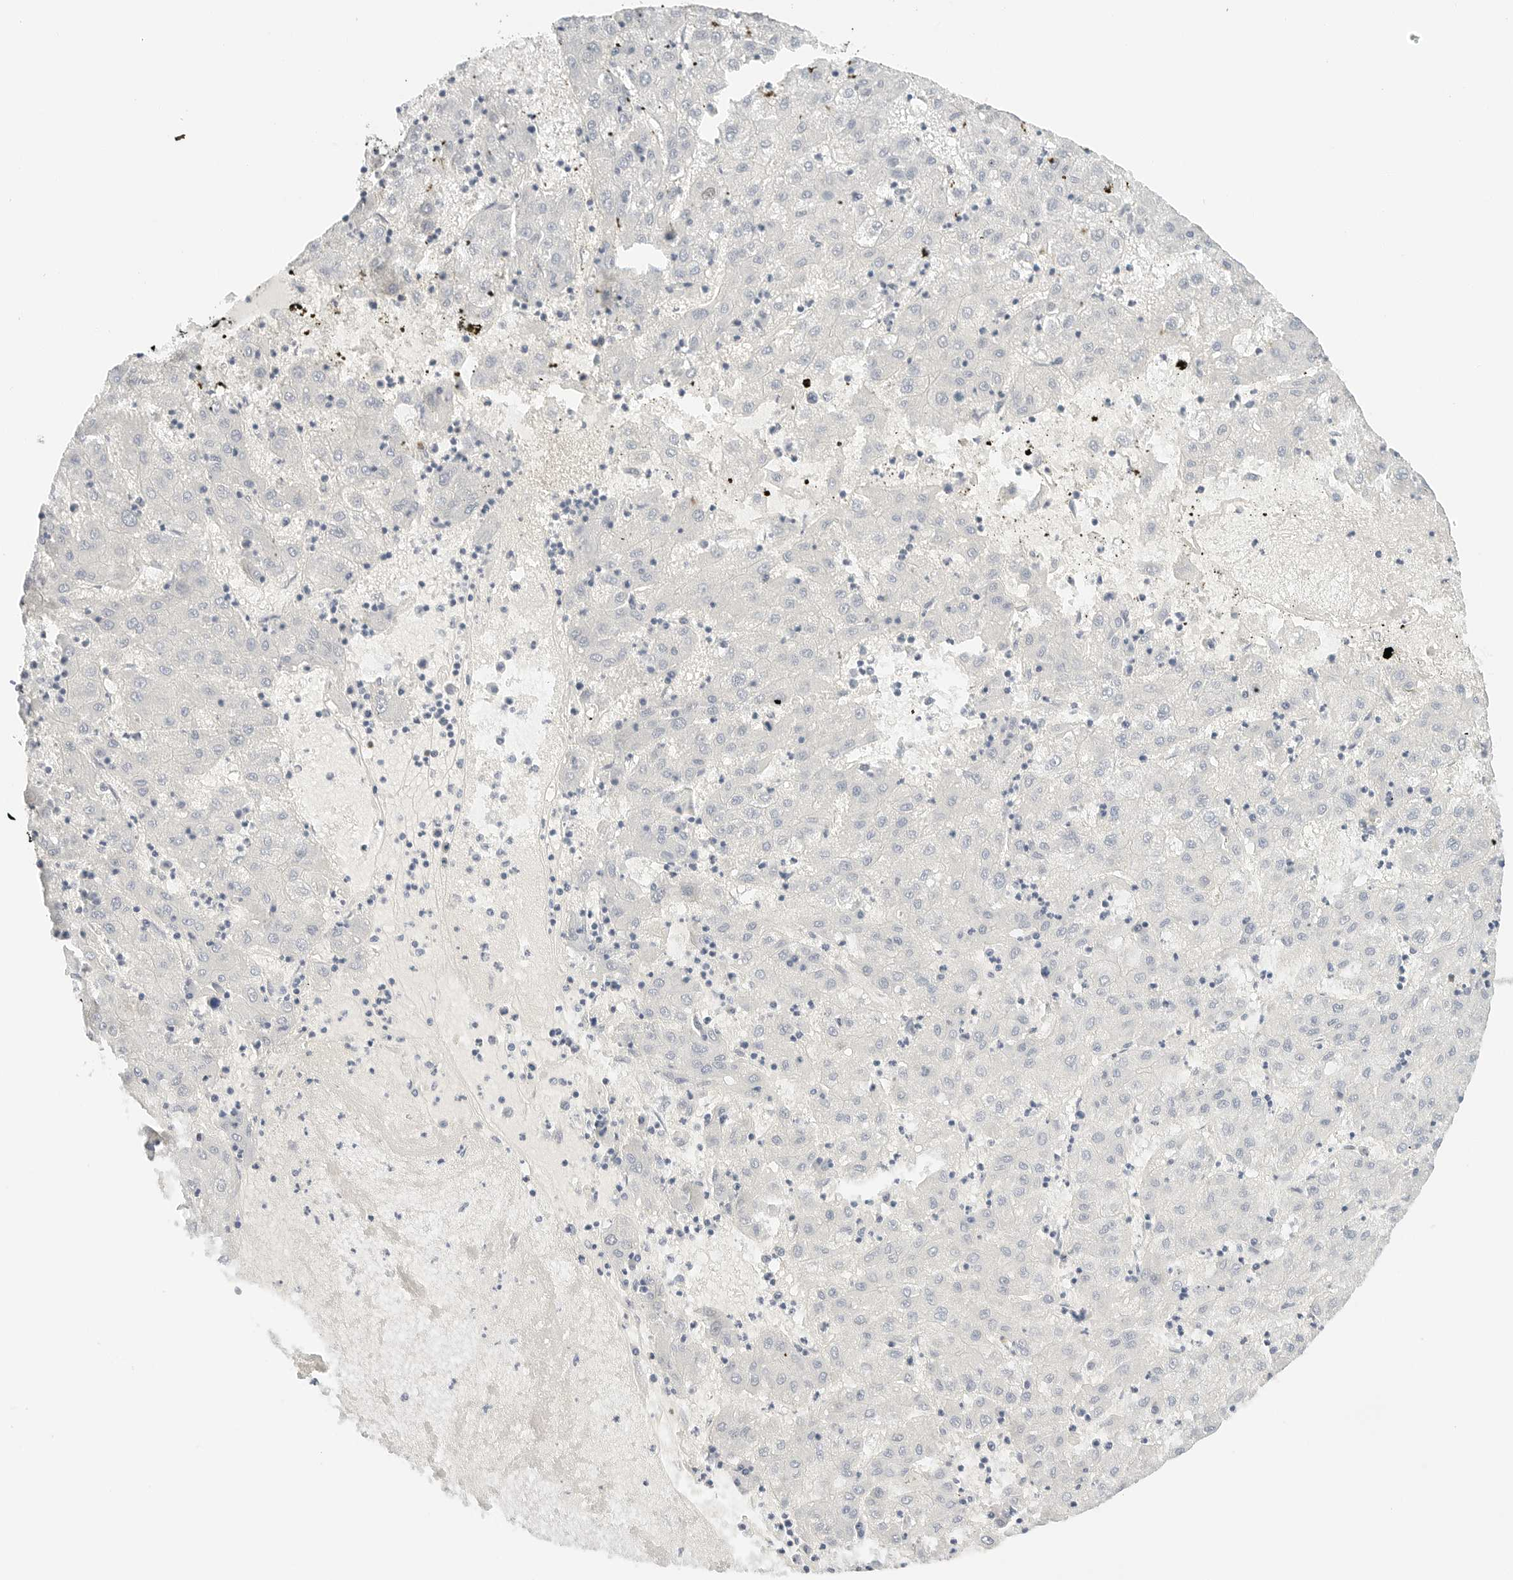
{"staining": {"intensity": "negative", "quantity": "none", "location": "none"}, "tissue": "liver cancer", "cell_type": "Tumor cells", "image_type": "cancer", "snomed": [{"axis": "morphology", "description": "Carcinoma, Hepatocellular, NOS"}, {"axis": "topography", "description": "Liver"}], "caption": "A micrograph of human hepatocellular carcinoma (liver) is negative for staining in tumor cells.", "gene": "CD22", "patient": {"sex": "male", "age": 72}}